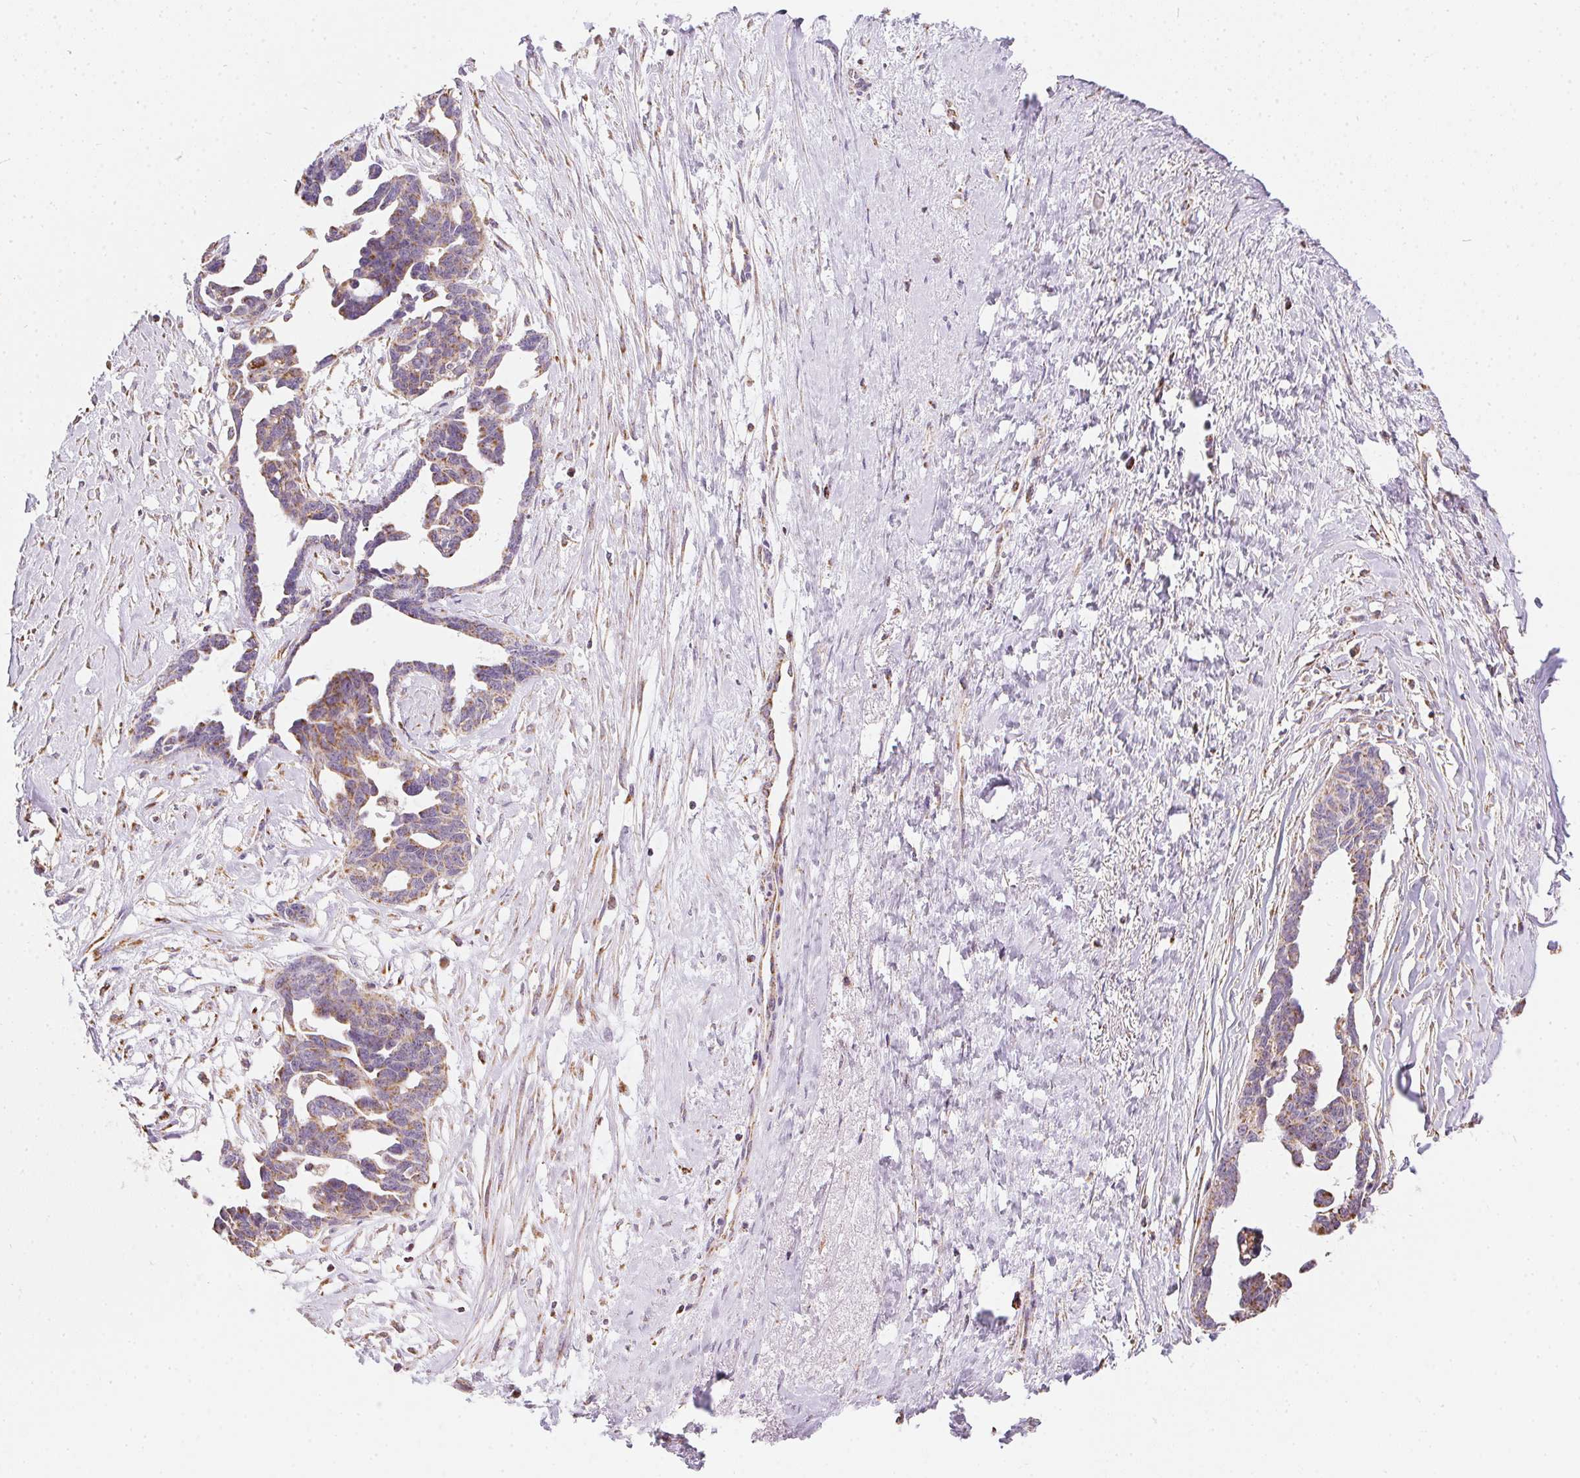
{"staining": {"intensity": "moderate", "quantity": ">75%", "location": "cytoplasmic/membranous"}, "tissue": "ovarian cancer", "cell_type": "Tumor cells", "image_type": "cancer", "snomed": [{"axis": "morphology", "description": "Cystadenocarcinoma, serous, NOS"}, {"axis": "topography", "description": "Ovary"}], "caption": "Tumor cells demonstrate moderate cytoplasmic/membranous positivity in about >75% of cells in ovarian serous cystadenocarcinoma.", "gene": "MAPK11", "patient": {"sex": "female", "age": 69}}